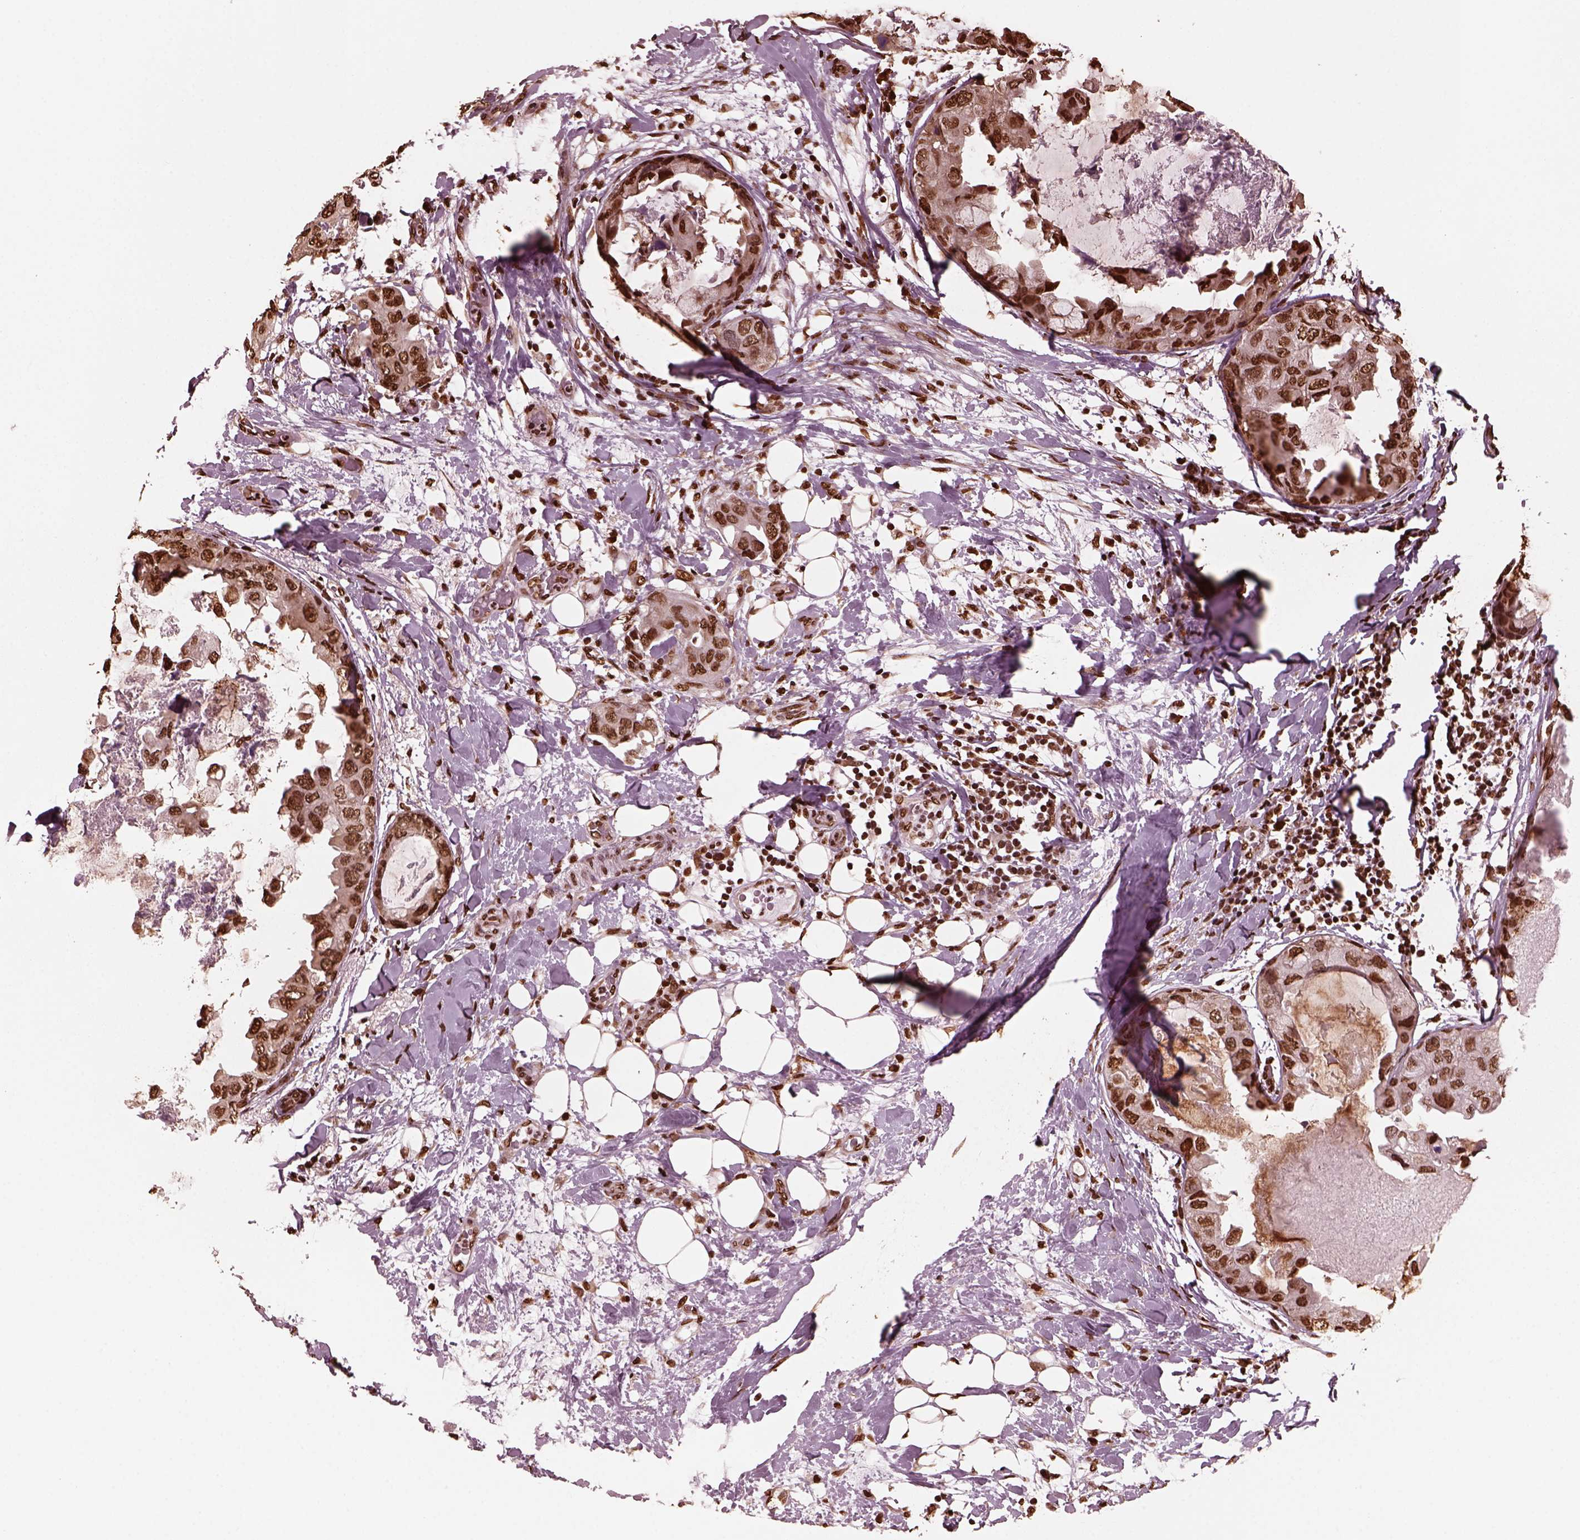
{"staining": {"intensity": "strong", "quantity": ">75%", "location": "nuclear"}, "tissue": "breast cancer", "cell_type": "Tumor cells", "image_type": "cancer", "snomed": [{"axis": "morphology", "description": "Normal tissue, NOS"}, {"axis": "morphology", "description": "Duct carcinoma"}, {"axis": "topography", "description": "Breast"}], "caption": "This micrograph demonstrates immunohistochemistry (IHC) staining of human breast intraductal carcinoma, with high strong nuclear staining in approximately >75% of tumor cells.", "gene": "NSD1", "patient": {"sex": "female", "age": 40}}